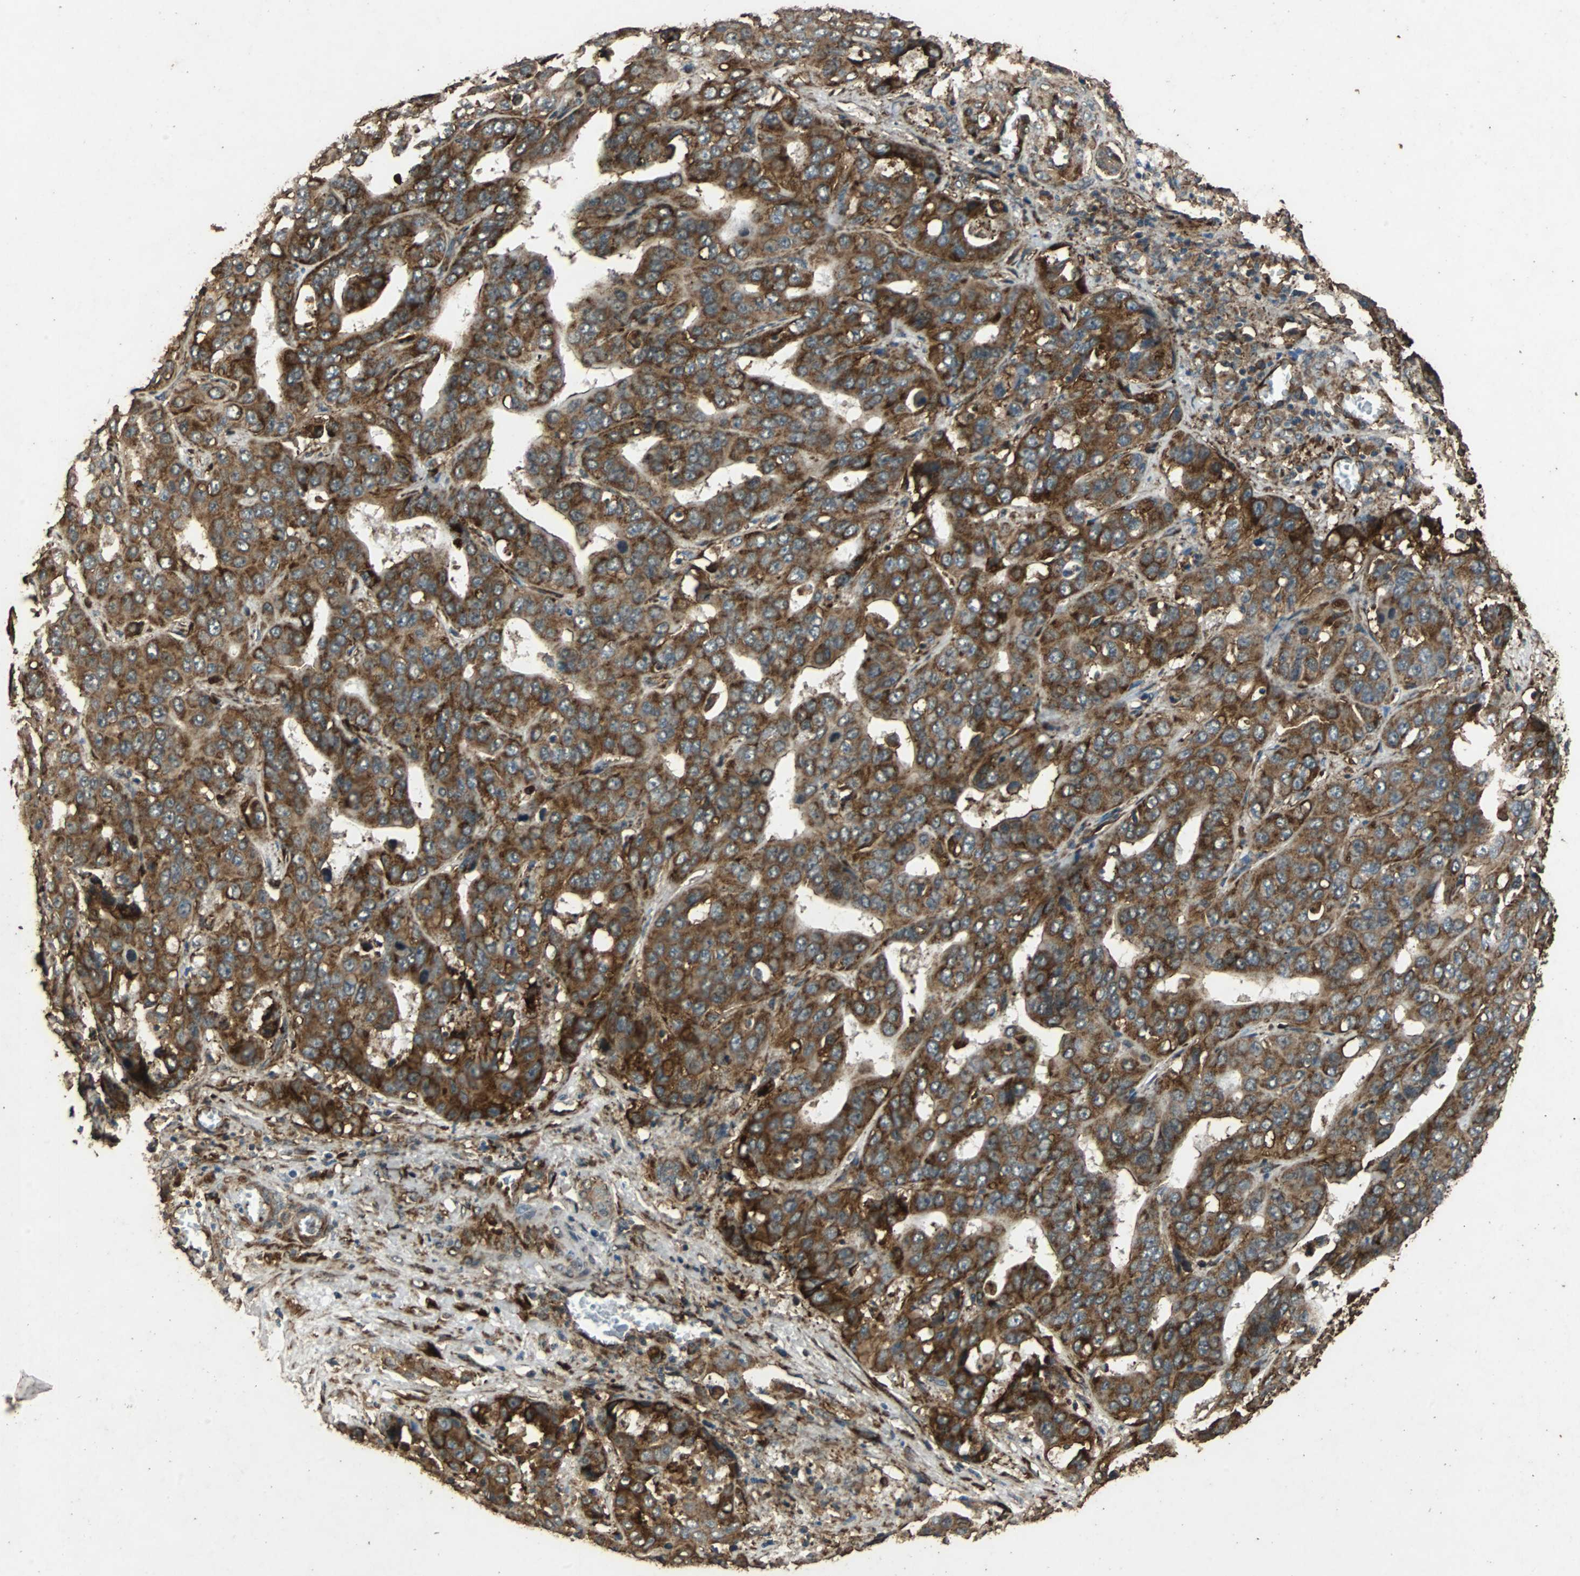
{"staining": {"intensity": "strong", "quantity": ">75%", "location": "cytoplasmic/membranous"}, "tissue": "liver cancer", "cell_type": "Tumor cells", "image_type": "cancer", "snomed": [{"axis": "morphology", "description": "Cholangiocarcinoma"}, {"axis": "topography", "description": "Liver"}], "caption": "Liver cancer (cholangiocarcinoma) stained with IHC shows strong cytoplasmic/membranous staining in about >75% of tumor cells.", "gene": "NAA10", "patient": {"sex": "female", "age": 52}}